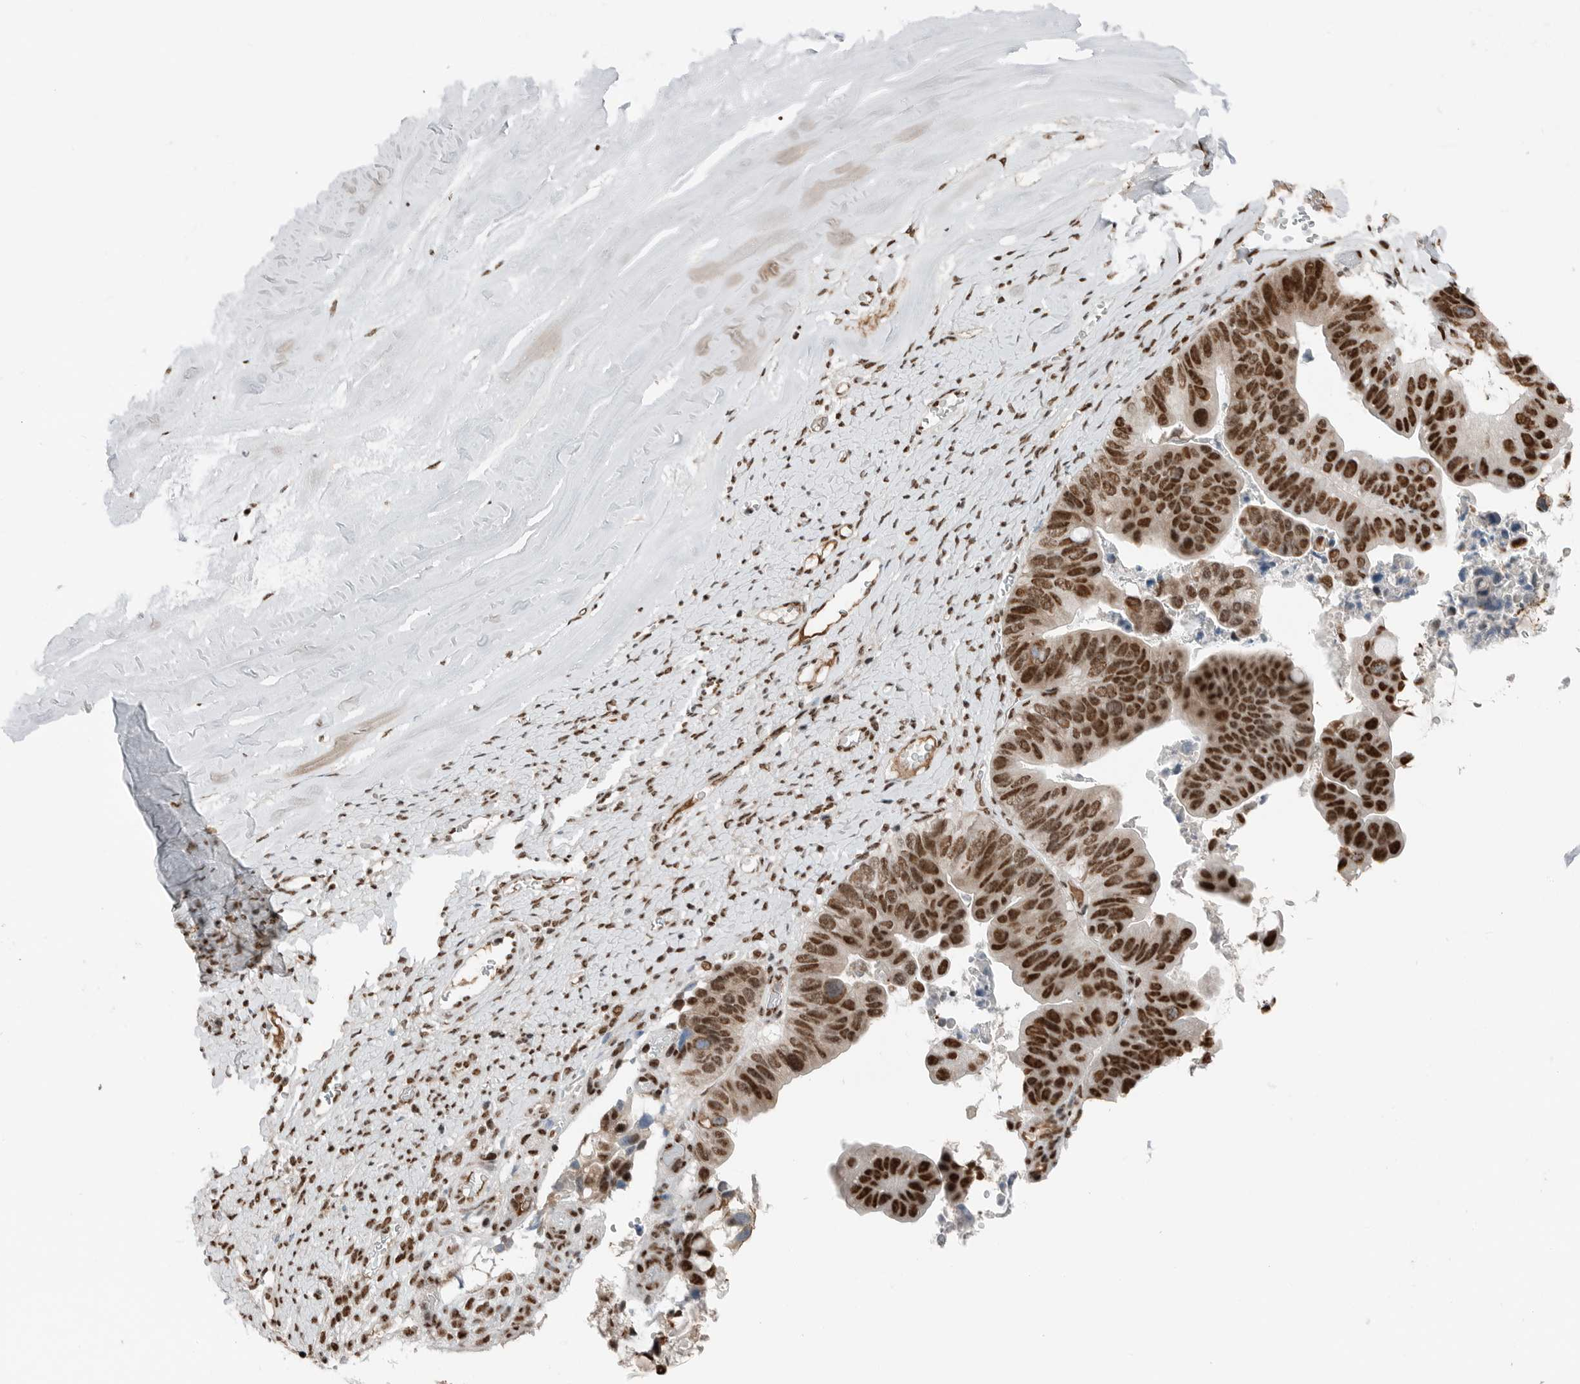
{"staining": {"intensity": "strong", "quantity": ">75%", "location": "nuclear"}, "tissue": "ovarian cancer", "cell_type": "Tumor cells", "image_type": "cancer", "snomed": [{"axis": "morphology", "description": "Cystadenocarcinoma, mucinous, NOS"}, {"axis": "topography", "description": "Ovary"}], "caption": "An image of human ovarian cancer stained for a protein exhibits strong nuclear brown staining in tumor cells.", "gene": "BLZF1", "patient": {"sex": "female", "age": 61}}